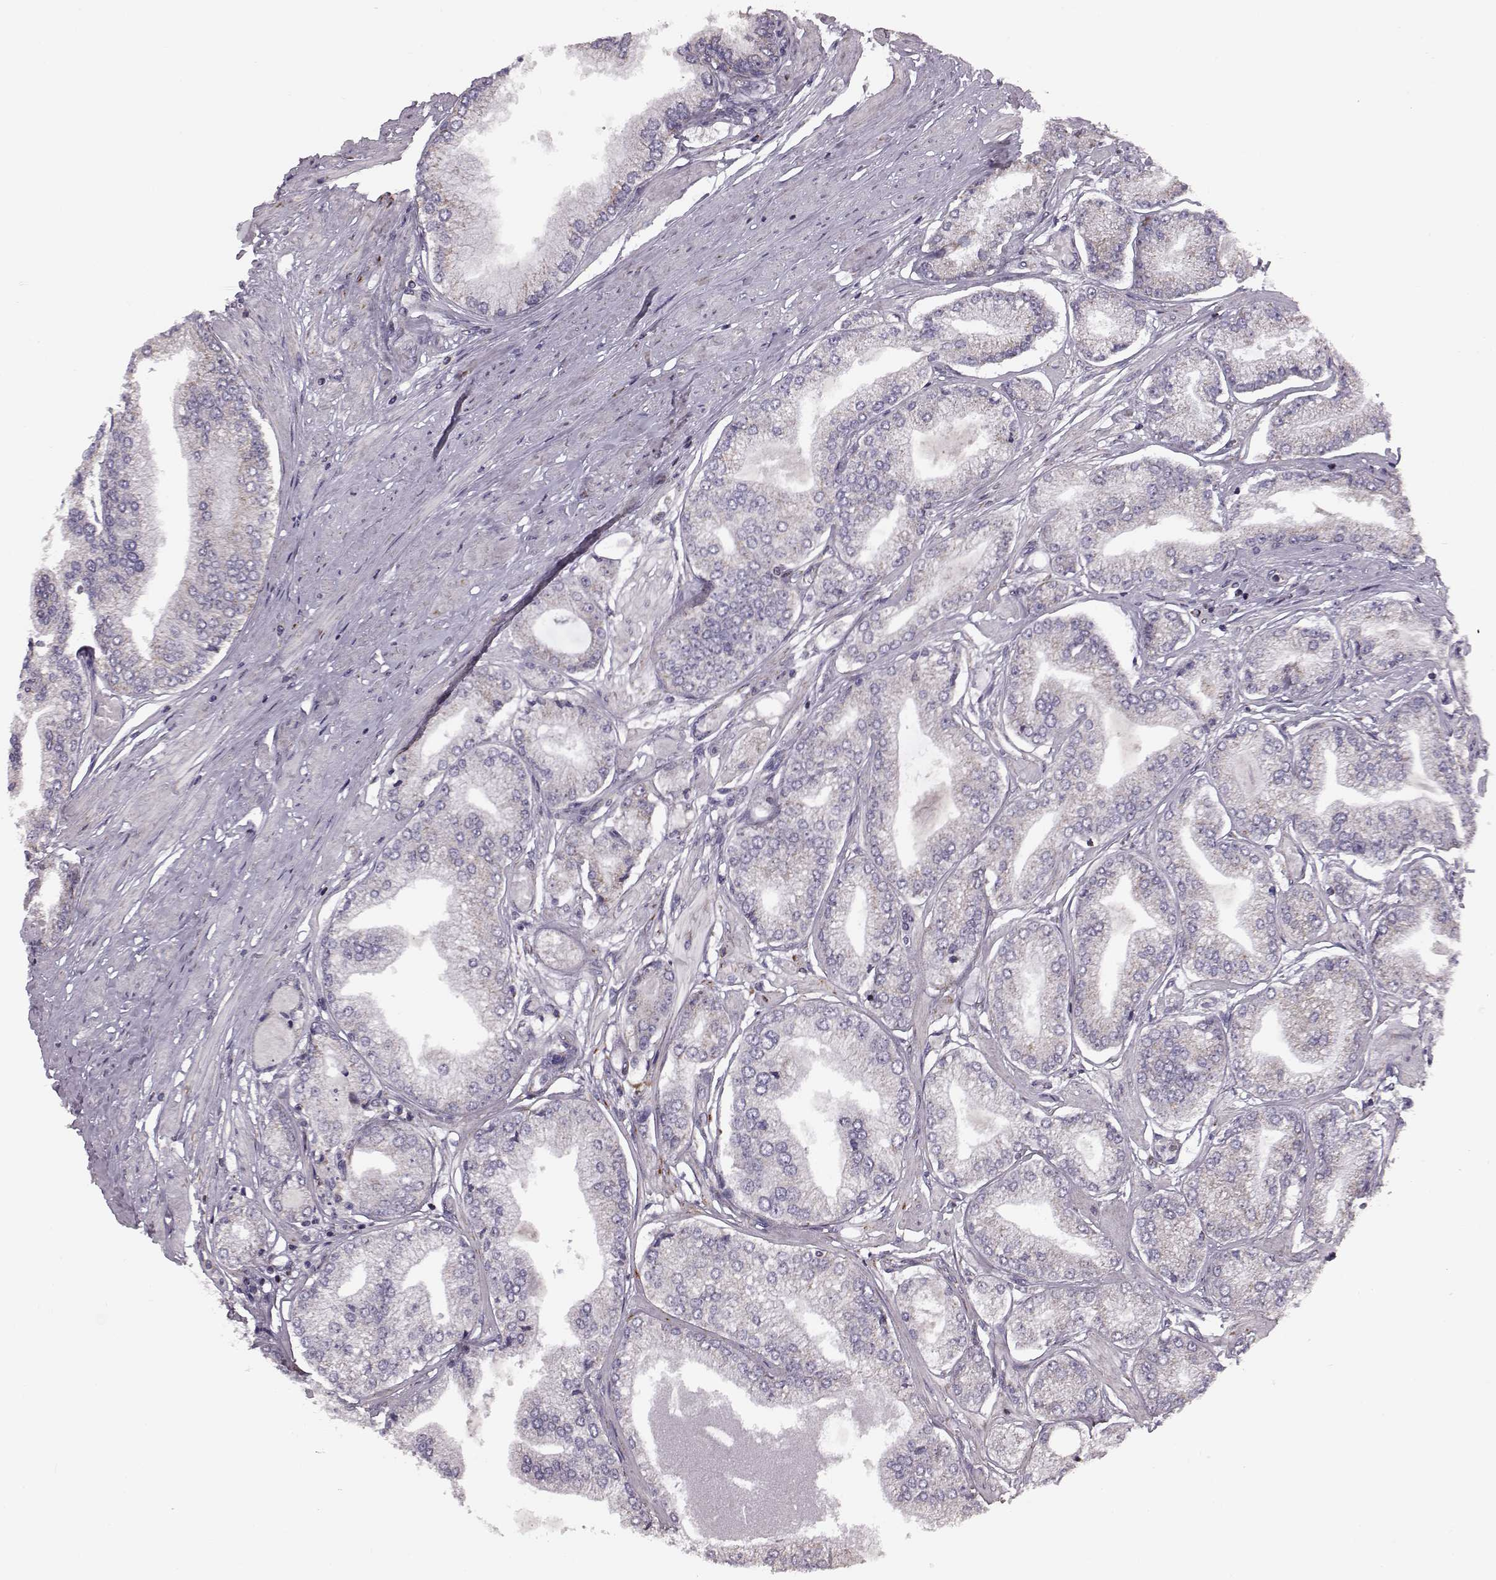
{"staining": {"intensity": "weak", "quantity": "25%-75%", "location": "cytoplasmic/membranous"}, "tissue": "prostate cancer", "cell_type": "Tumor cells", "image_type": "cancer", "snomed": [{"axis": "morphology", "description": "Adenocarcinoma, Low grade"}, {"axis": "topography", "description": "Prostate"}], "caption": "High-power microscopy captured an immunohistochemistry image of prostate cancer (adenocarcinoma (low-grade)), revealing weak cytoplasmic/membranous staining in approximately 25%-75% of tumor cells.", "gene": "FAM8A1", "patient": {"sex": "male", "age": 55}}